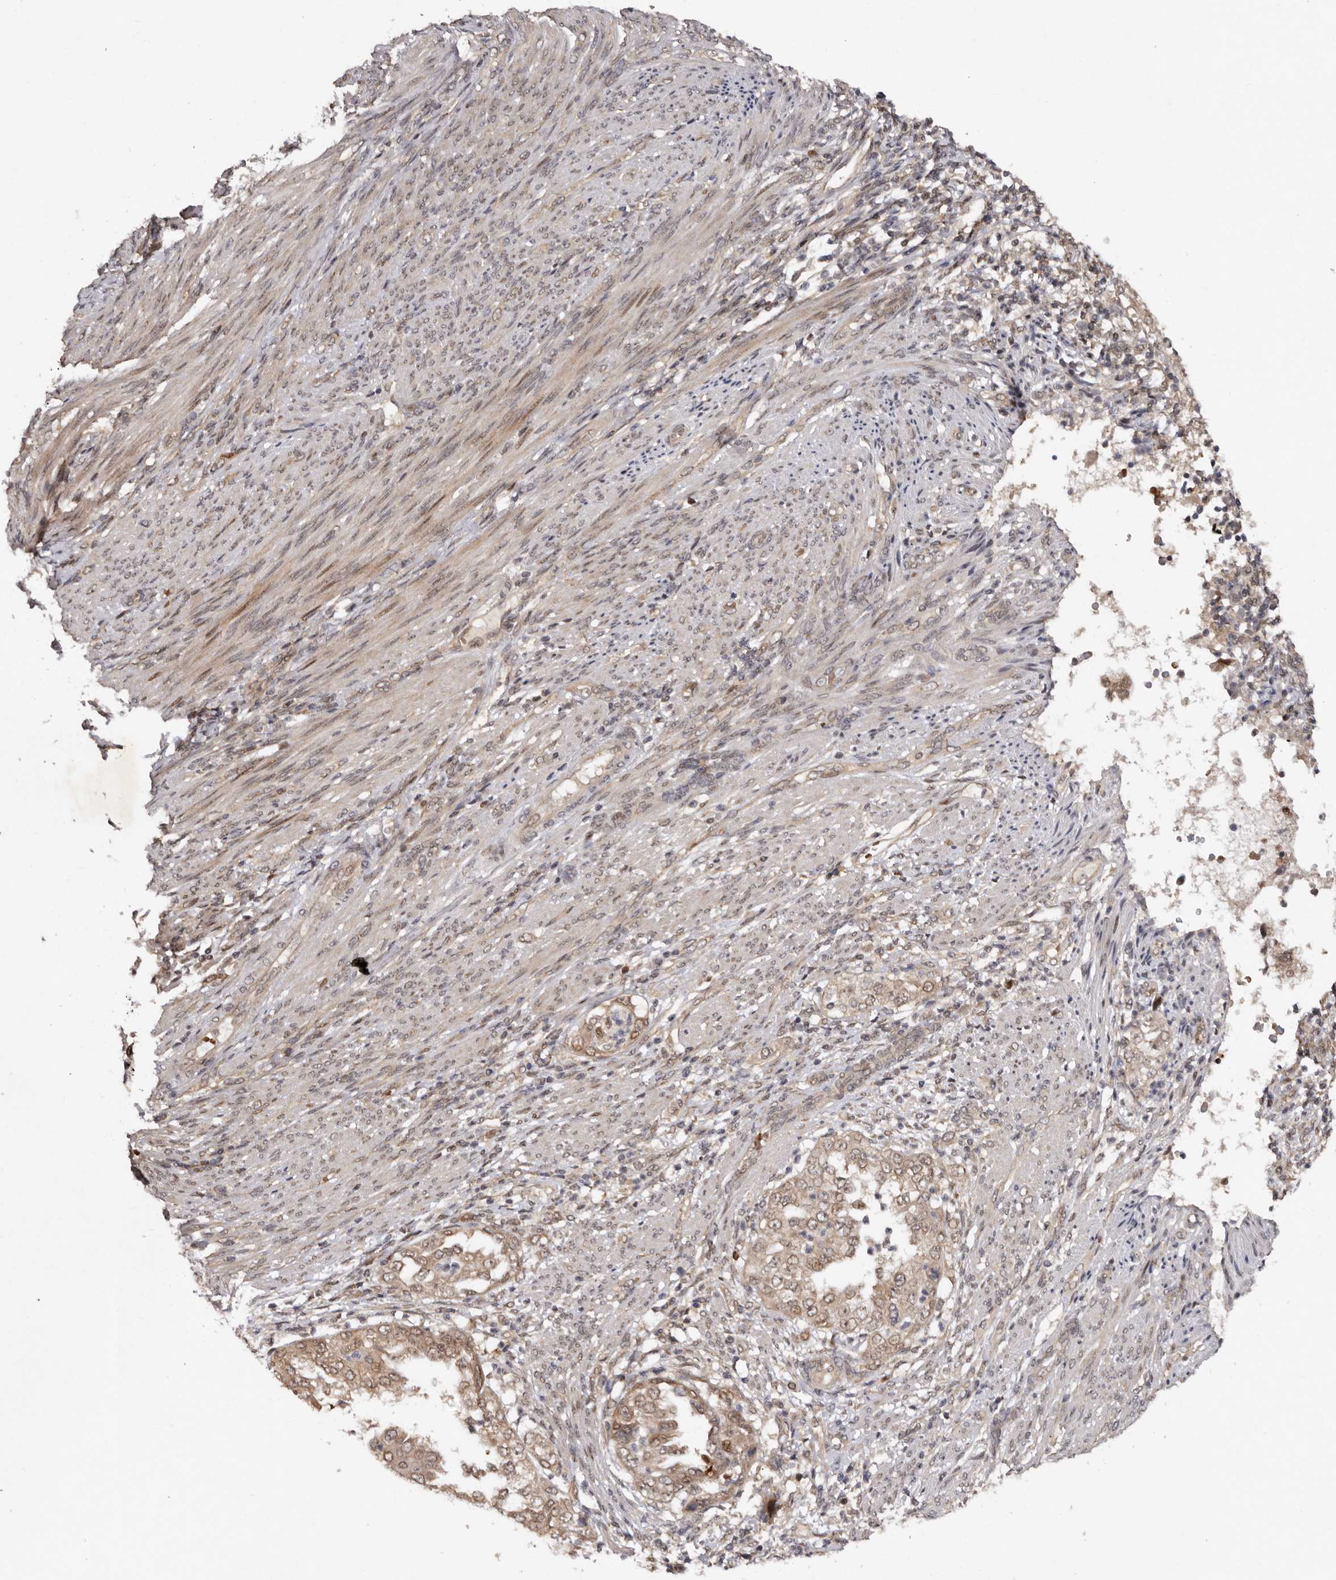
{"staining": {"intensity": "moderate", "quantity": ">75%", "location": "cytoplasmic/membranous"}, "tissue": "endometrial cancer", "cell_type": "Tumor cells", "image_type": "cancer", "snomed": [{"axis": "morphology", "description": "Adenocarcinoma, NOS"}, {"axis": "topography", "description": "Endometrium"}], "caption": "Tumor cells exhibit moderate cytoplasmic/membranous expression in approximately >75% of cells in endometrial cancer. (DAB IHC, brown staining for protein, blue staining for nuclei).", "gene": "ABL1", "patient": {"sex": "female", "age": 85}}